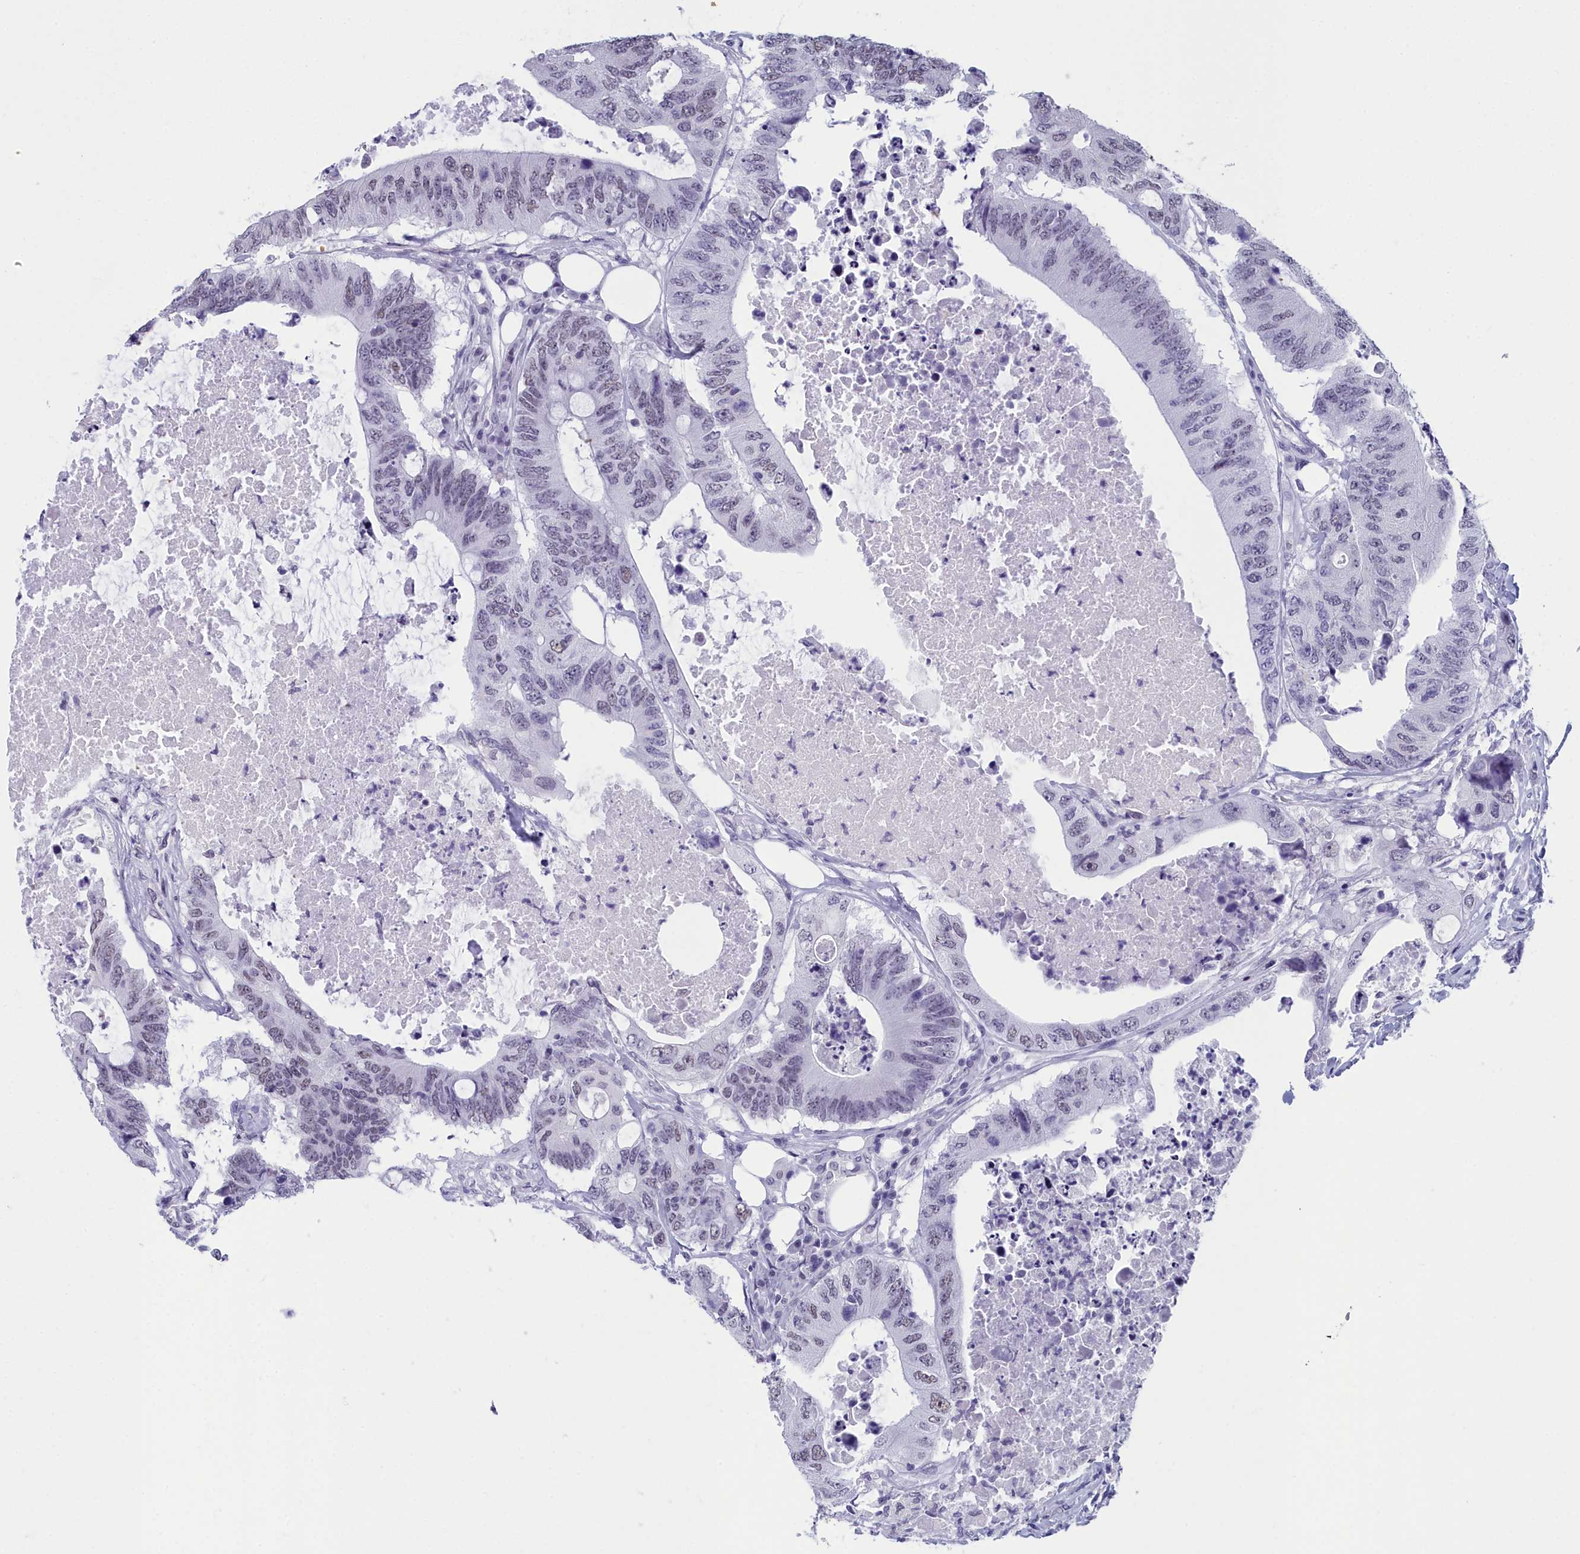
{"staining": {"intensity": "weak", "quantity": "25%-75%", "location": "nuclear"}, "tissue": "colorectal cancer", "cell_type": "Tumor cells", "image_type": "cancer", "snomed": [{"axis": "morphology", "description": "Adenocarcinoma, NOS"}, {"axis": "topography", "description": "Colon"}], "caption": "Immunohistochemical staining of human adenocarcinoma (colorectal) reveals low levels of weak nuclear expression in about 25%-75% of tumor cells.", "gene": "CCDC97", "patient": {"sex": "male", "age": 71}}